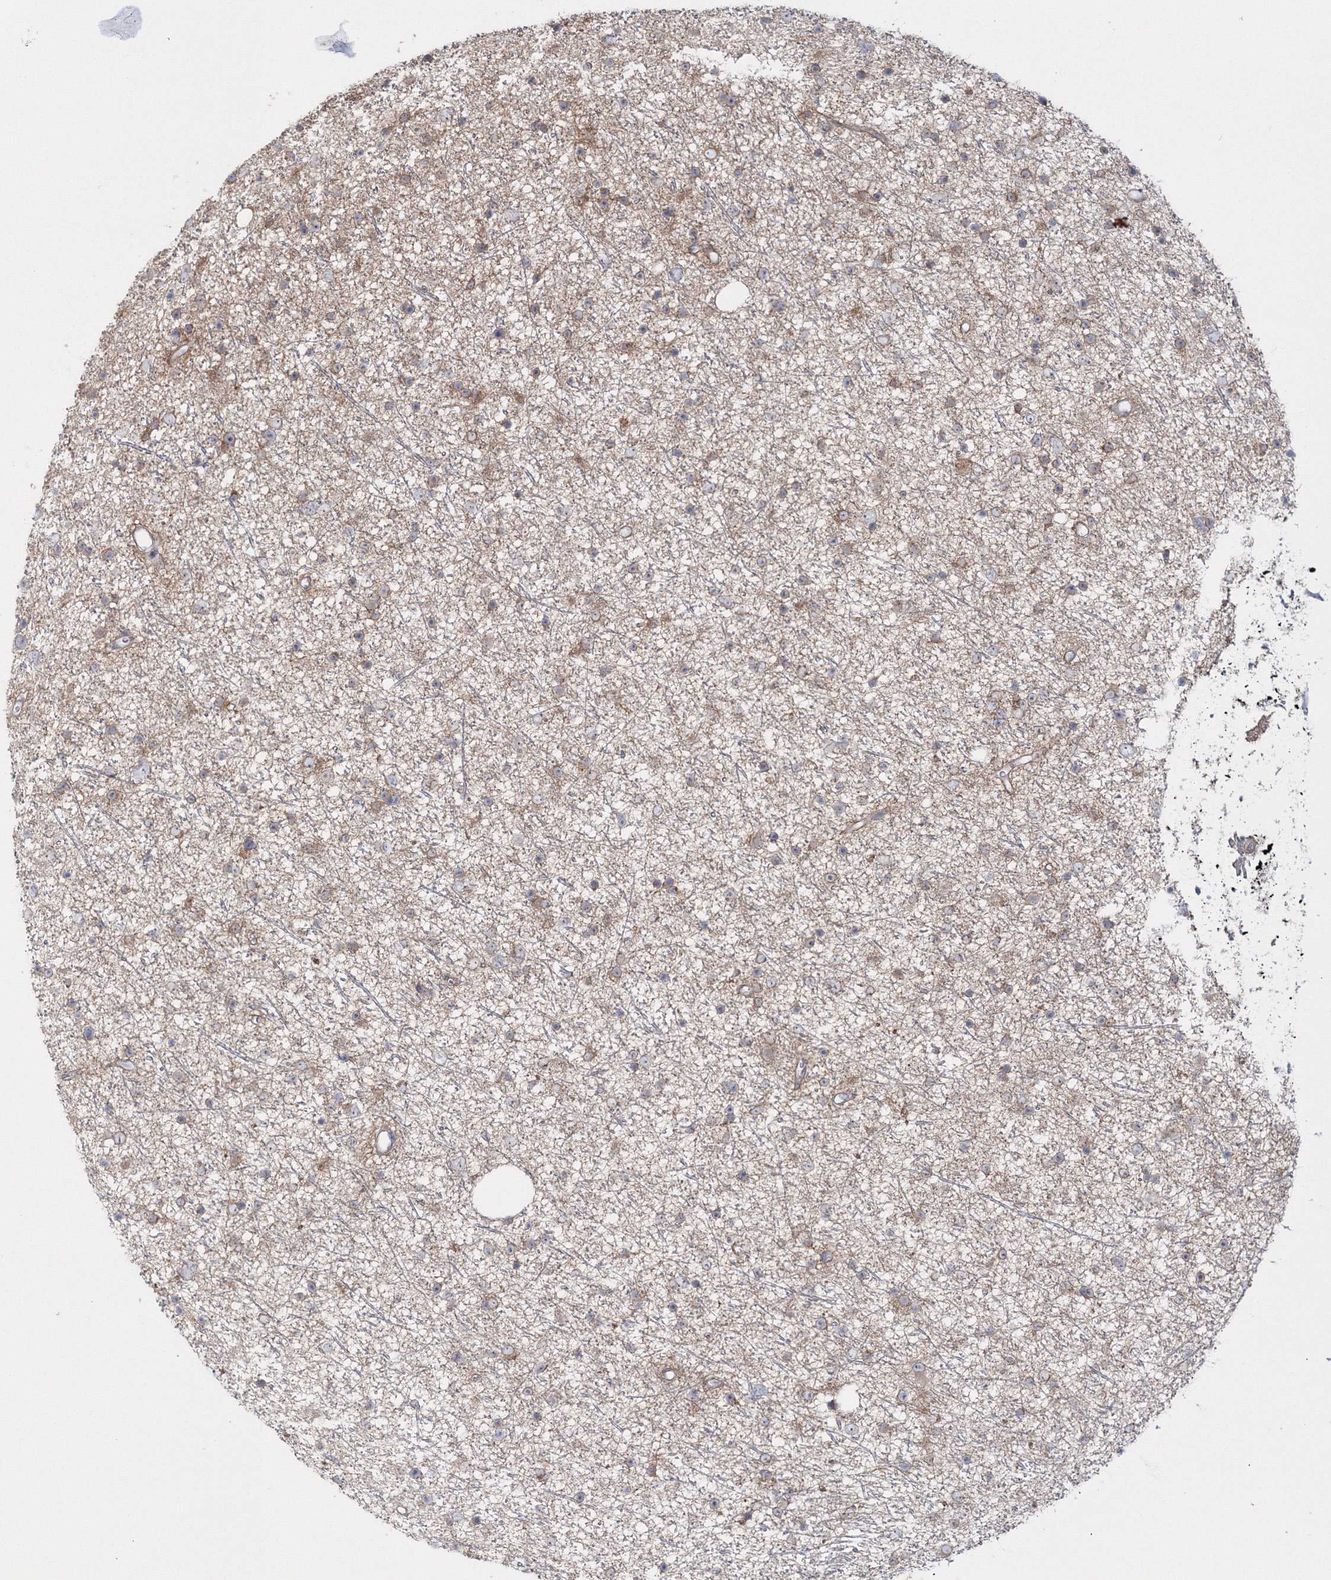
{"staining": {"intensity": "weak", "quantity": "25%-75%", "location": "cytoplasmic/membranous"}, "tissue": "glioma", "cell_type": "Tumor cells", "image_type": "cancer", "snomed": [{"axis": "morphology", "description": "Glioma, malignant, Low grade"}, {"axis": "topography", "description": "Cerebral cortex"}], "caption": "Glioma was stained to show a protein in brown. There is low levels of weak cytoplasmic/membranous expression in approximately 25%-75% of tumor cells.", "gene": "IPMK", "patient": {"sex": "female", "age": 39}}